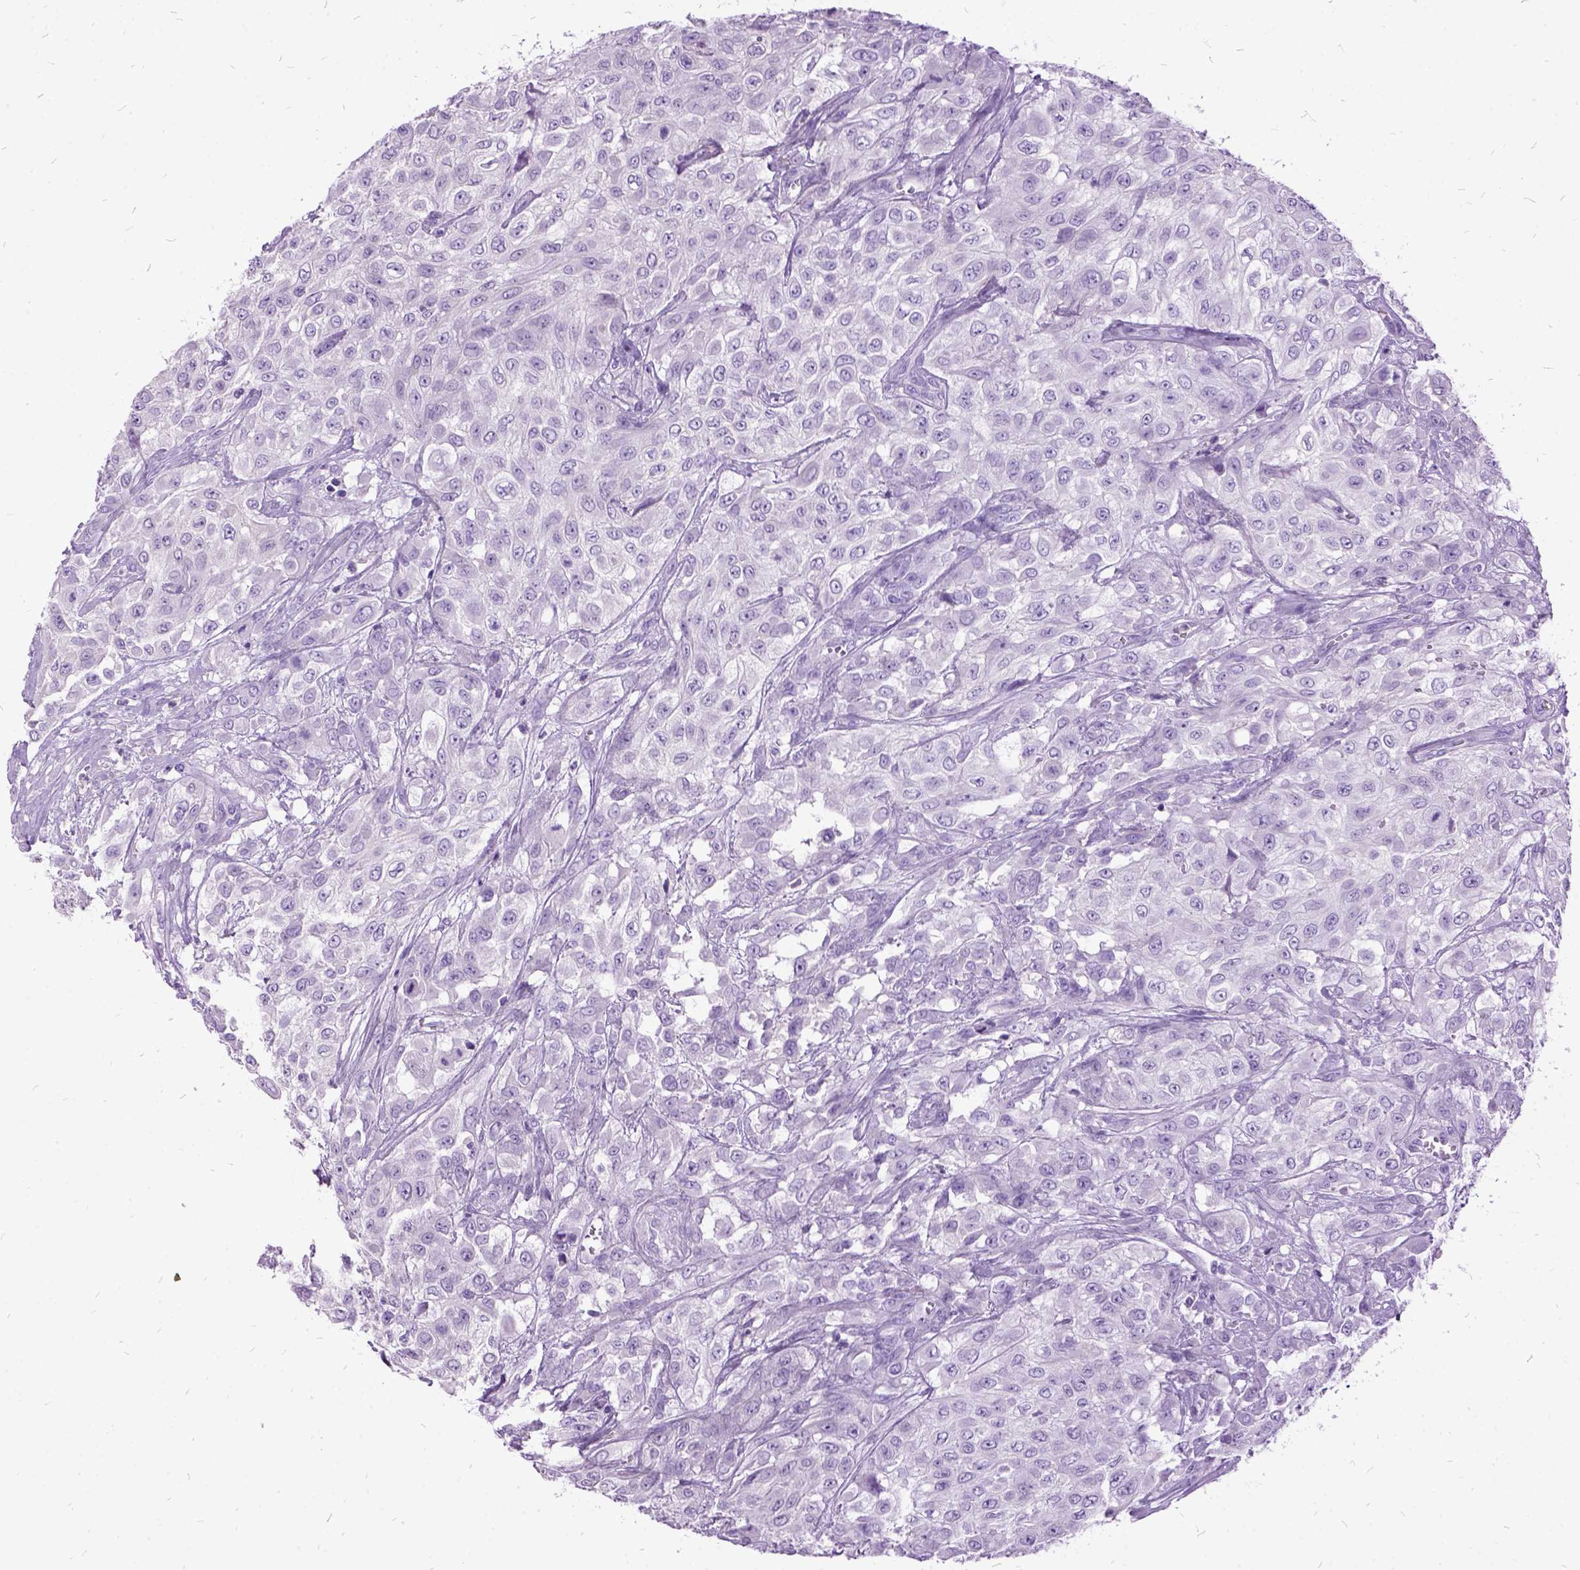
{"staining": {"intensity": "negative", "quantity": "none", "location": "none"}, "tissue": "urothelial cancer", "cell_type": "Tumor cells", "image_type": "cancer", "snomed": [{"axis": "morphology", "description": "Urothelial carcinoma, High grade"}, {"axis": "topography", "description": "Urinary bladder"}], "caption": "Immunohistochemistry (IHC) histopathology image of human urothelial cancer stained for a protein (brown), which displays no staining in tumor cells.", "gene": "MME", "patient": {"sex": "male", "age": 57}}